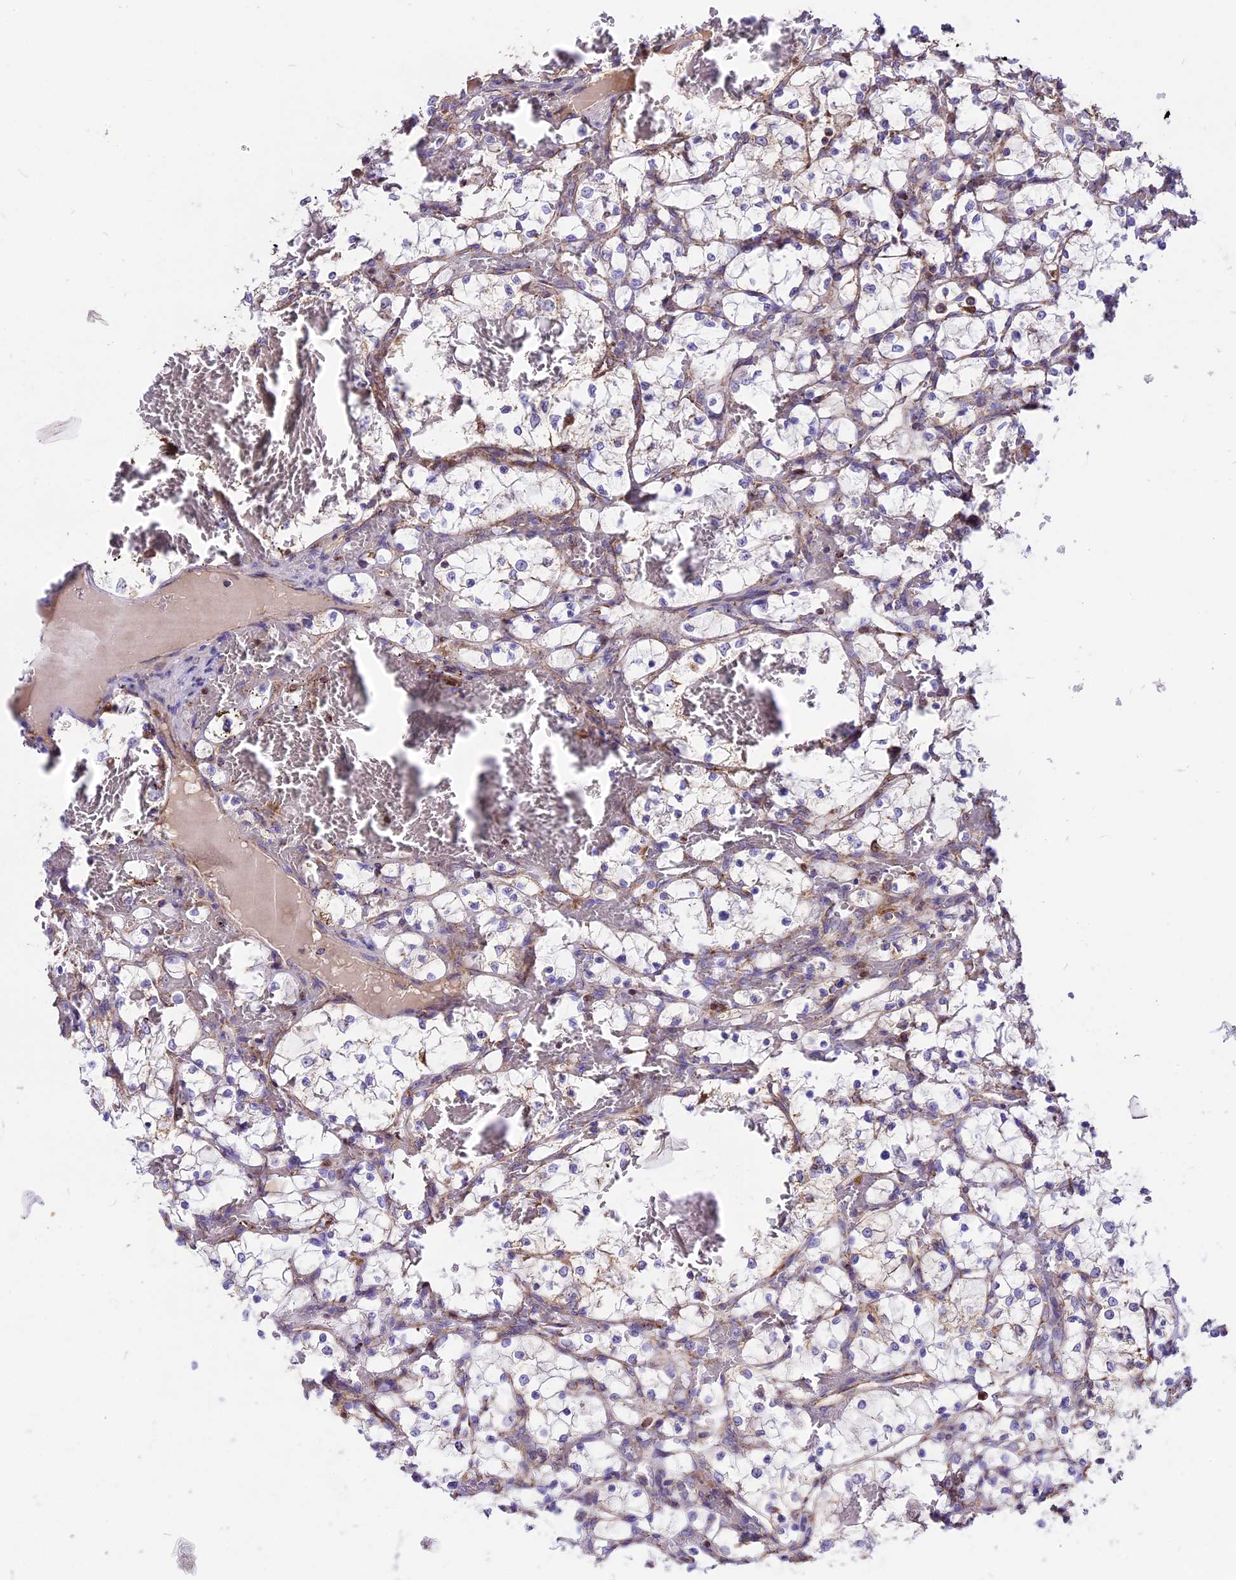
{"staining": {"intensity": "negative", "quantity": "none", "location": "none"}, "tissue": "renal cancer", "cell_type": "Tumor cells", "image_type": "cancer", "snomed": [{"axis": "morphology", "description": "Adenocarcinoma, NOS"}, {"axis": "topography", "description": "Kidney"}], "caption": "Immunohistochemistry (IHC) micrograph of neoplastic tissue: renal adenocarcinoma stained with DAB (3,3'-diaminobenzidine) exhibits no significant protein expression in tumor cells. The staining was performed using DAB to visualize the protein expression in brown, while the nuclei were stained in blue with hematoxylin (Magnification: 20x).", "gene": "COX17", "patient": {"sex": "female", "age": 69}}